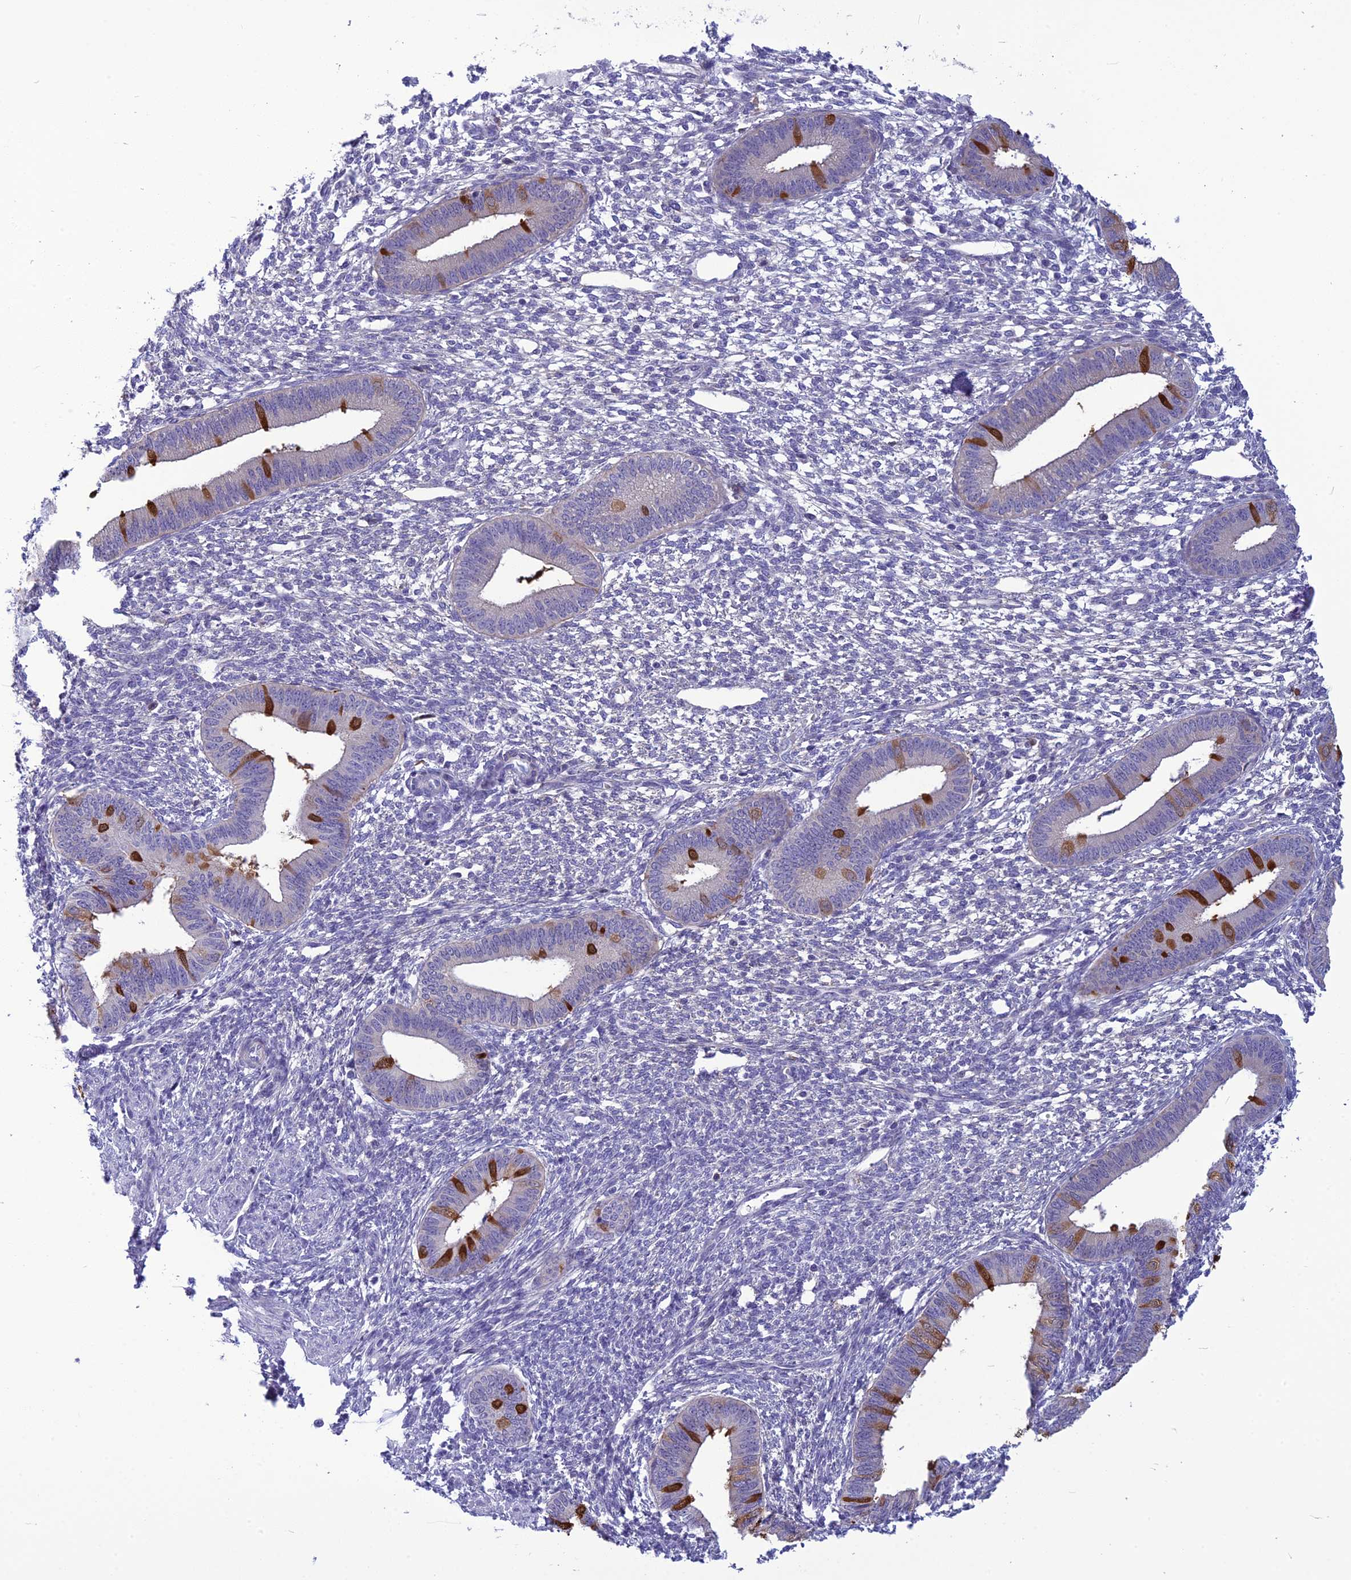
{"staining": {"intensity": "negative", "quantity": "none", "location": "none"}, "tissue": "endometrium", "cell_type": "Cells in endometrial stroma", "image_type": "normal", "snomed": [{"axis": "morphology", "description": "Normal tissue, NOS"}, {"axis": "topography", "description": "Endometrium"}], "caption": "Cells in endometrial stroma show no significant positivity in normal endometrium. (Stains: DAB immunohistochemistry (IHC) with hematoxylin counter stain, Microscopy: brightfield microscopy at high magnification).", "gene": "BBS2", "patient": {"sex": "female", "age": 46}}